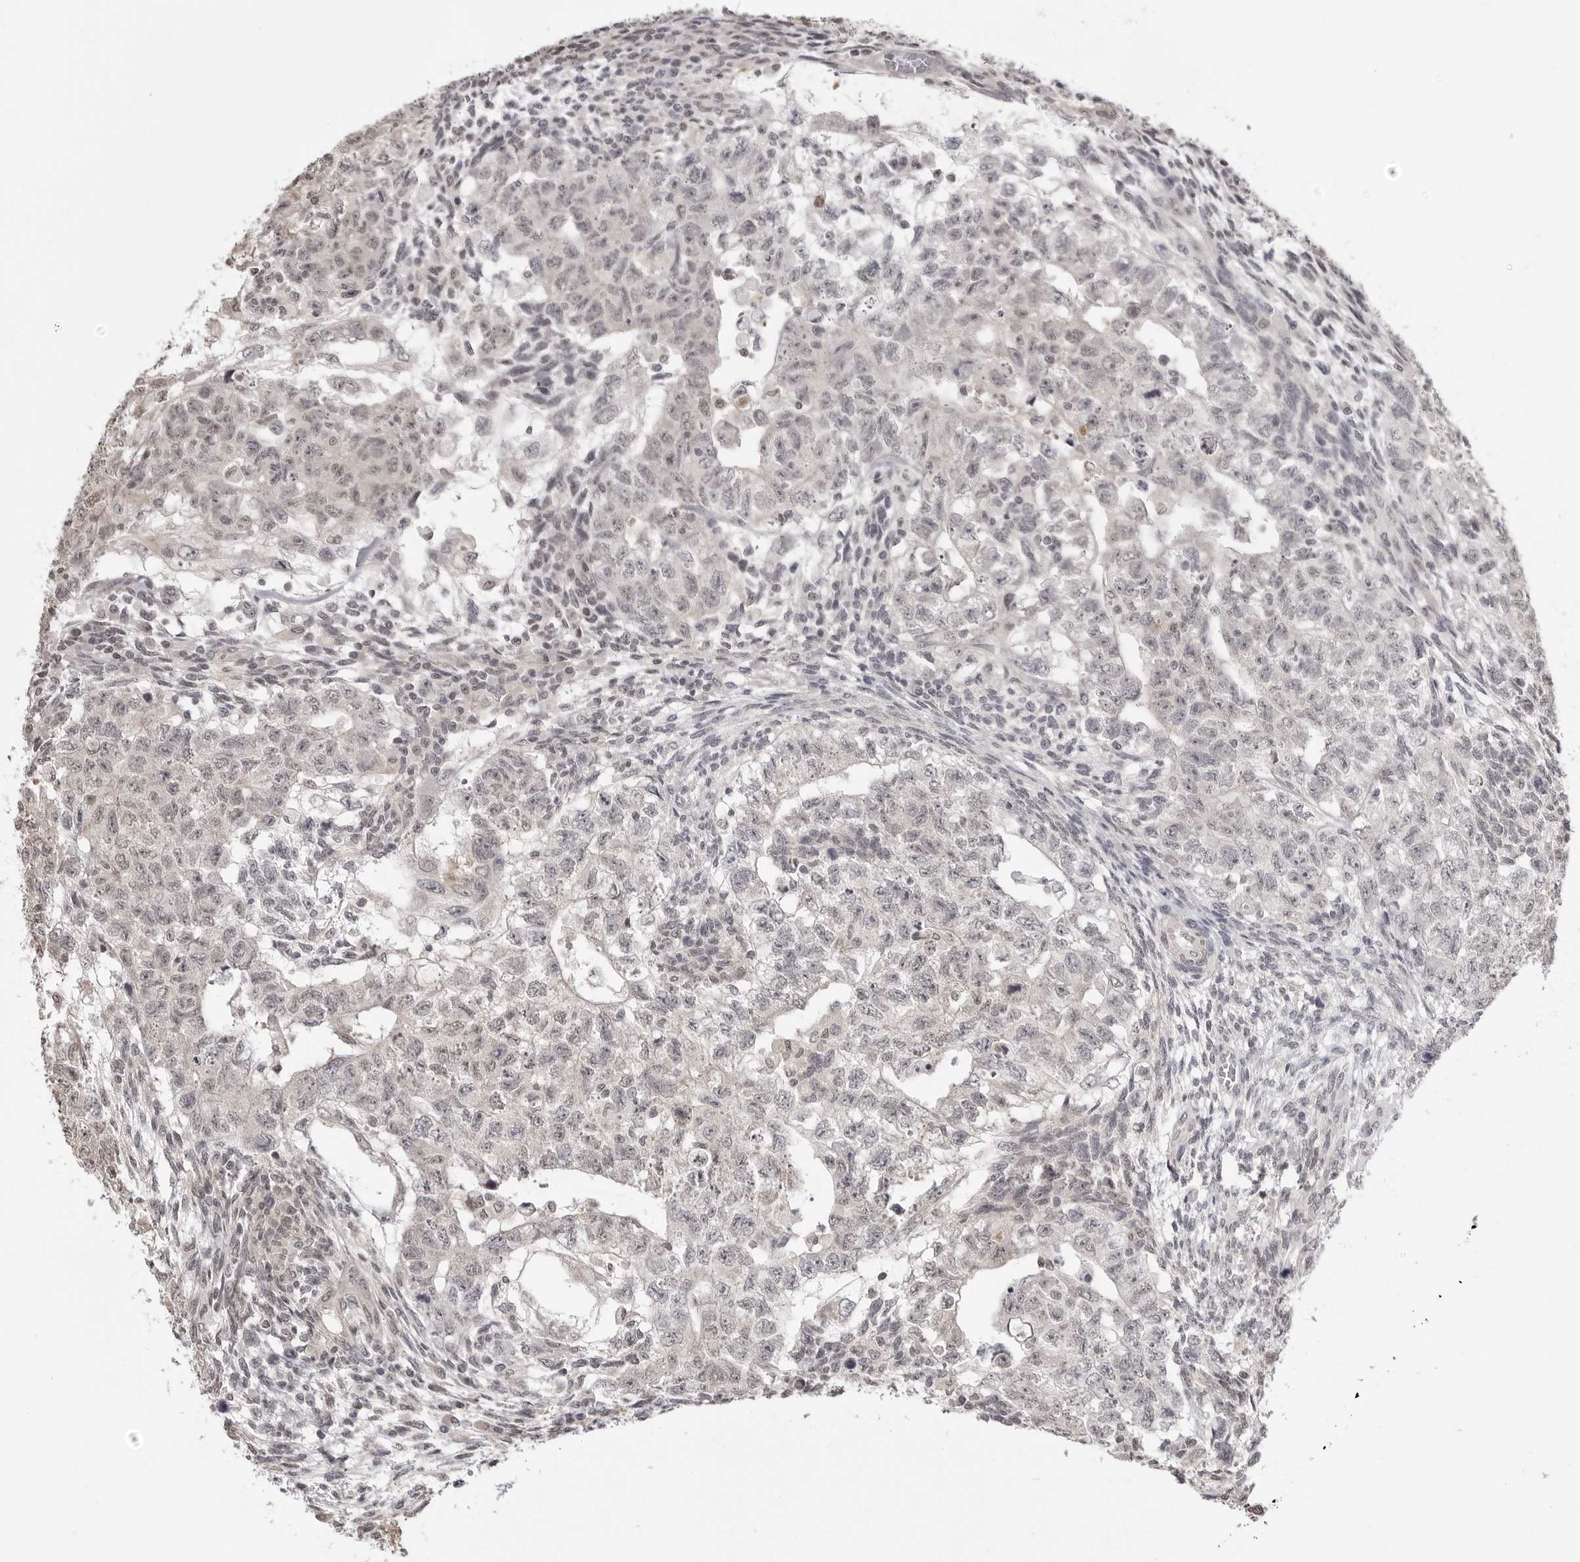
{"staining": {"intensity": "negative", "quantity": "none", "location": "none"}, "tissue": "testis cancer", "cell_type": "Tumor cells", "image_type": "cancer", "snomed": [{"axis": "morphology", "description": "Normal tissue, NOS"}, {"axis": "morphology", "description": "Carcinoma, Embryonal, NOS"}, {"axis": "topography", "description": "Testis"}], "caption": "Protein analysis of testis cancer exhibits no significant positivity in tumor cells.", "gene": "YWHAG", "patient": {"sex": "male", "age": 36}}